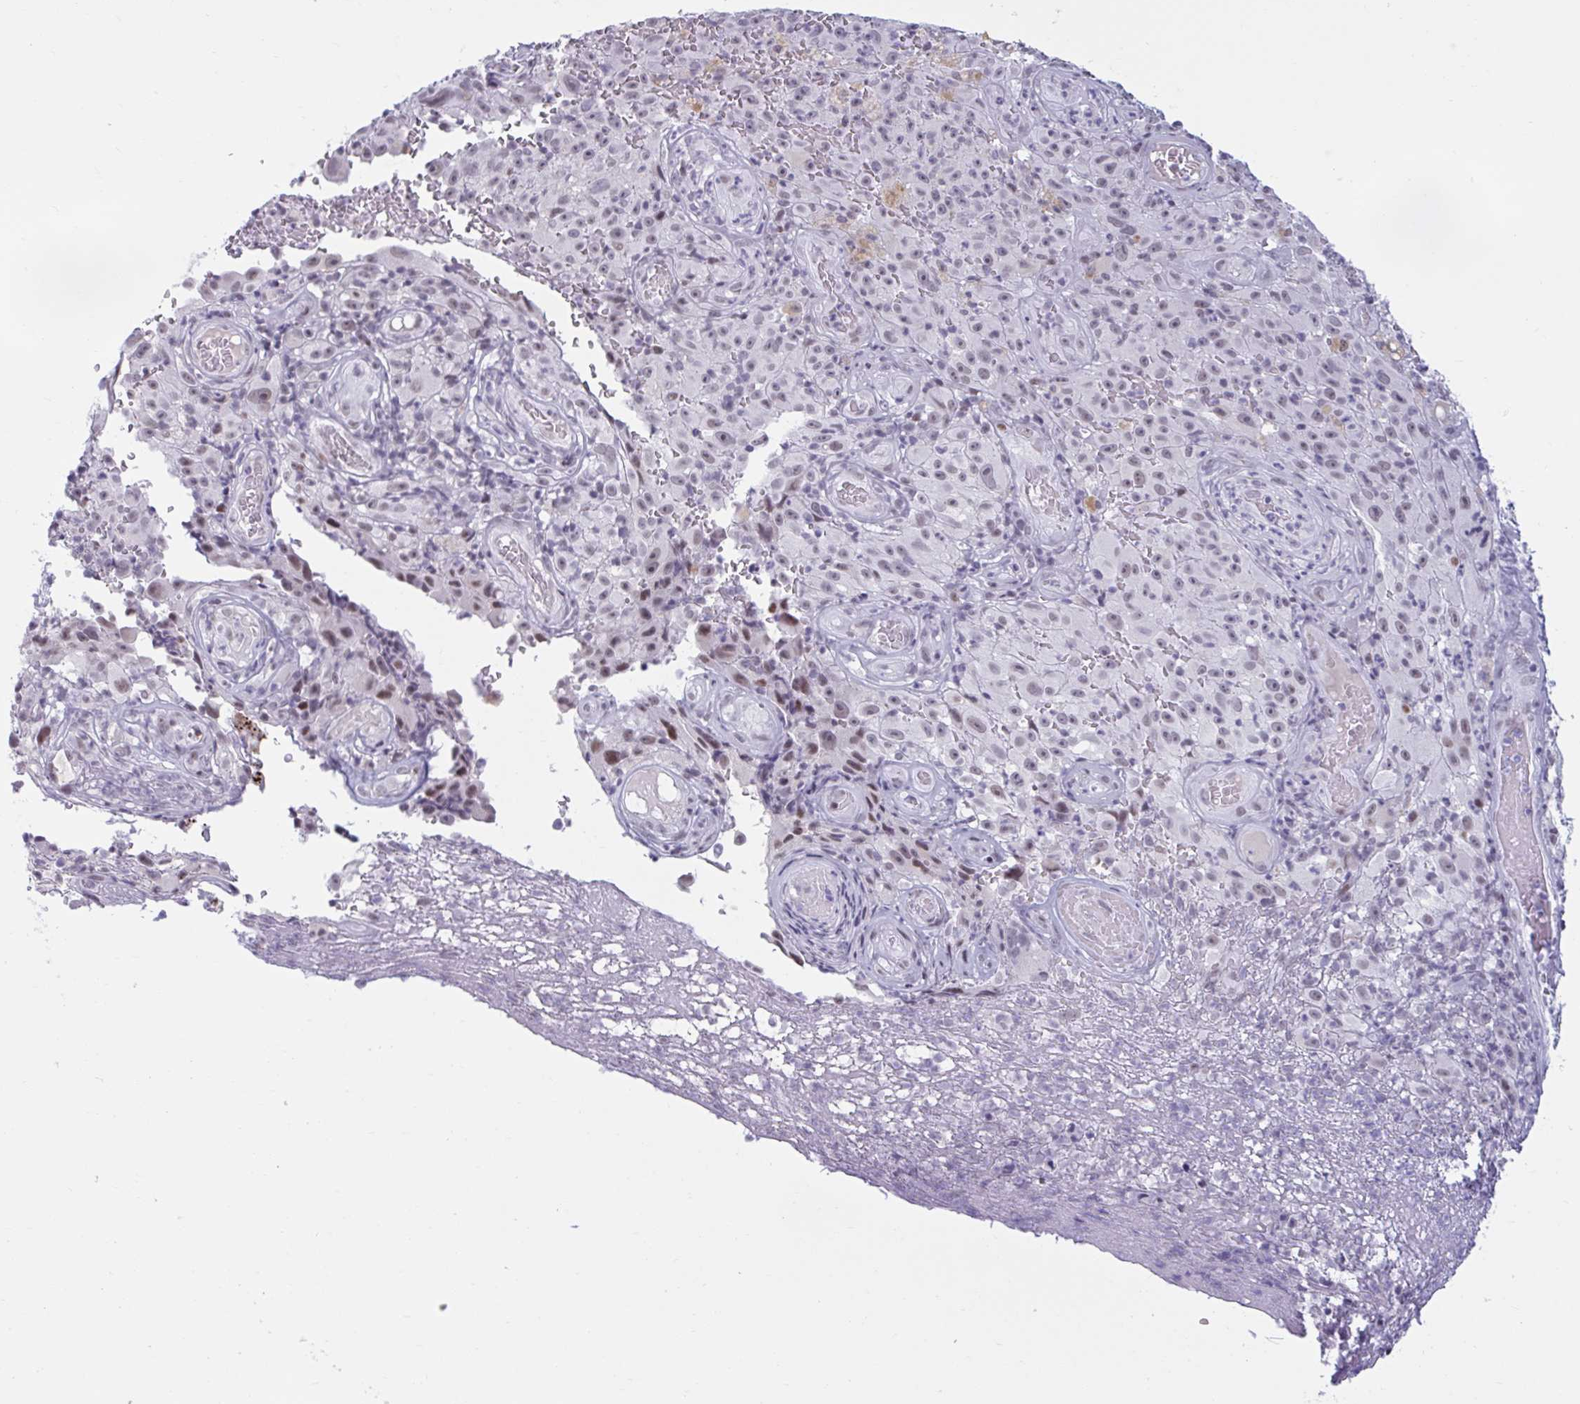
{"staining": {"intensity": "moderate", "quantity": "<25%", "location": "nuclear"}, "tissue": "melanoma", "cell_type": "Tumor cells", "image_type": "cancer", "snomed": [{"axis": "morphology", "description": "Malignant melanoma, NOS"}, {"axis": "topography", "description": "Skin"}], "caption": "Immunohistochemical staining of human melanoma demonstrates moderate nuclear protein expression in about <25% of tumor cells.", "gene": "HSD17B6", "patient": {"sex": "female", "age": 82}}